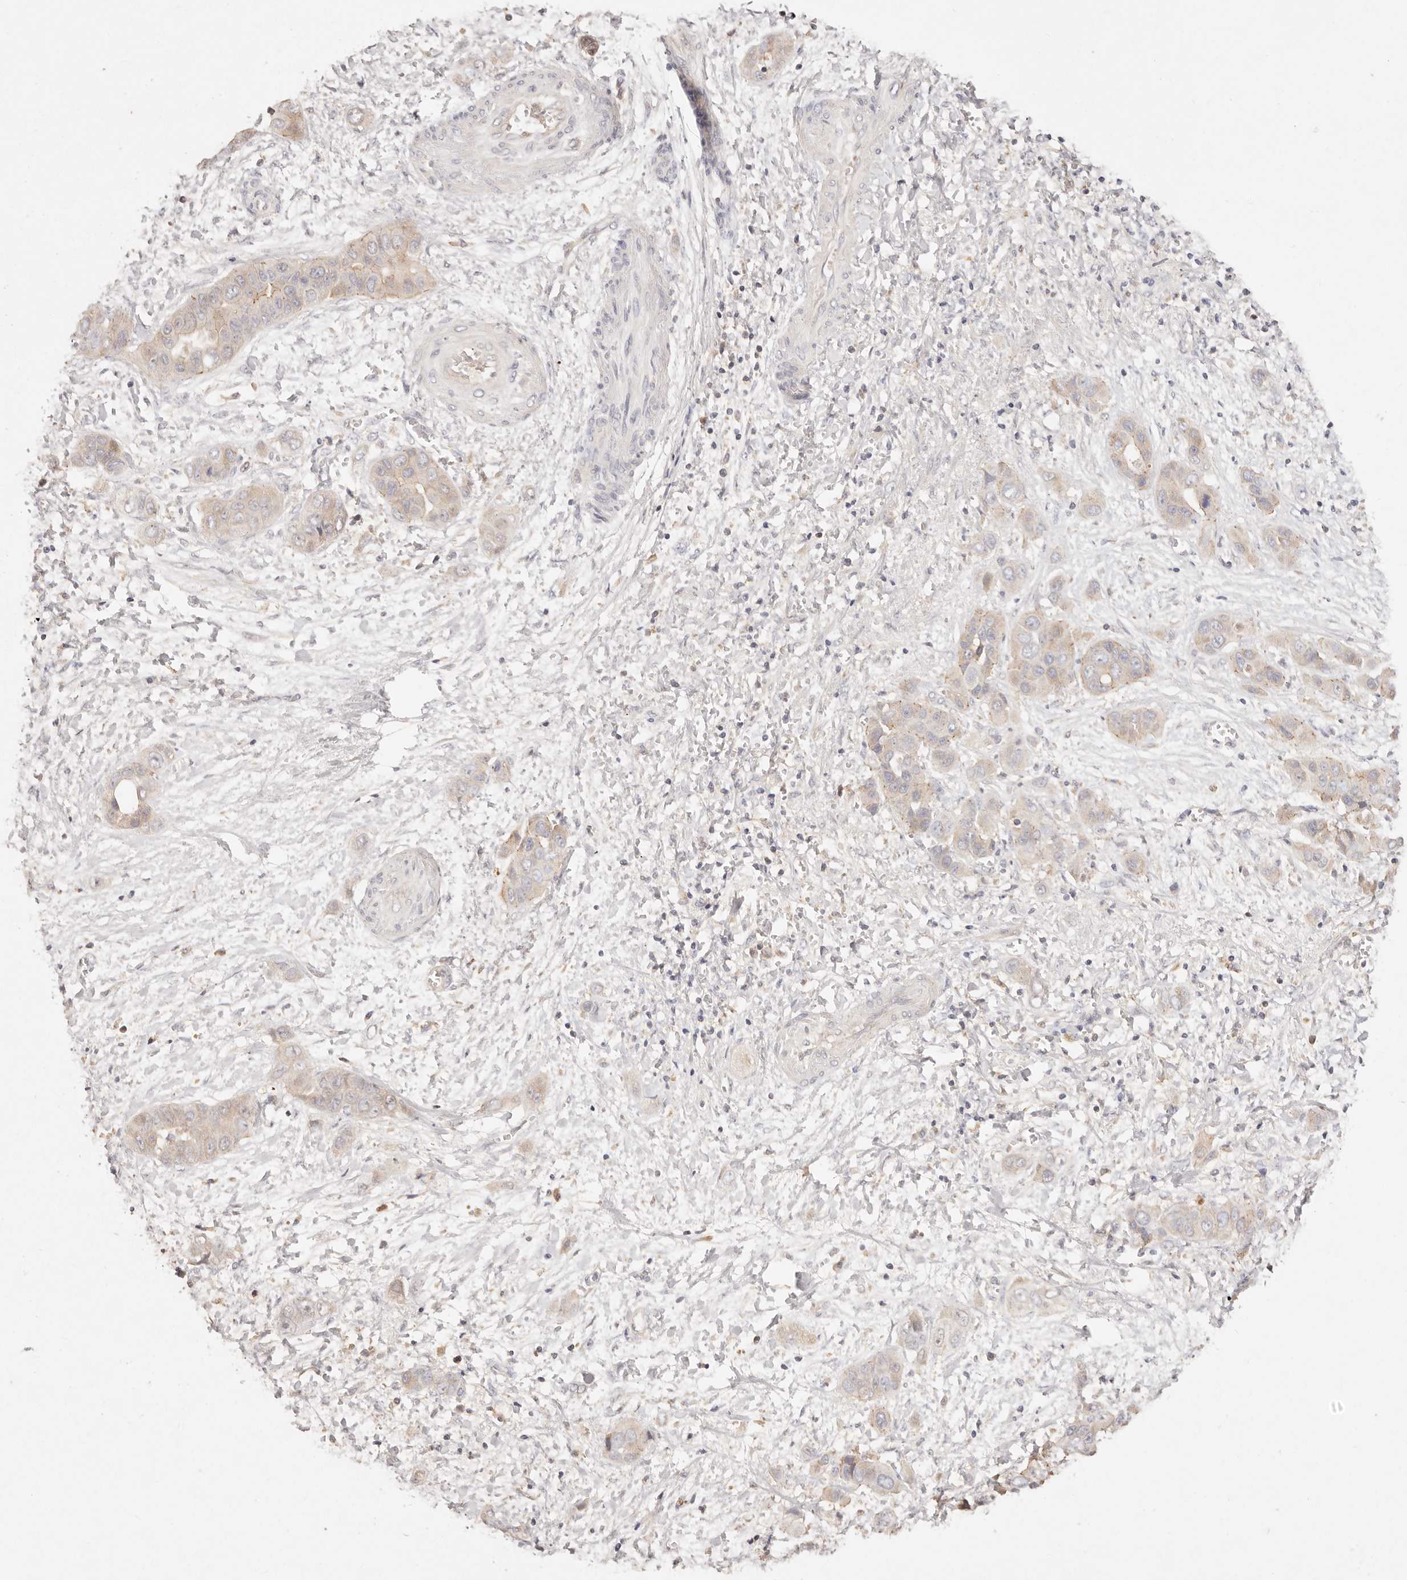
{"staining": {"intensity": "moderate", "quantity": "<25%", "location": "cytoplasmic/membranous"}, "tissue": "liver cancer", "cell_type": "Tumor cells", "image_type": "cancer", "snomed": [{"axis": "morphology", "description": "Cholangiocarcinoma"}, {"axis": "topography", "description": "Liver"}], "caption": "A micrograph of liver cancer (cholangiocarcinoma) stained for a protein shows moderate cytoplasmic/membranous brown staining in tumor cells. The staining was performed using DAB, with brown indicating positive protein expression. Nuclei are stained blue with hematoxylin.", "gene": "CXADR", "patient": {"sex": "female", "age": 52}}